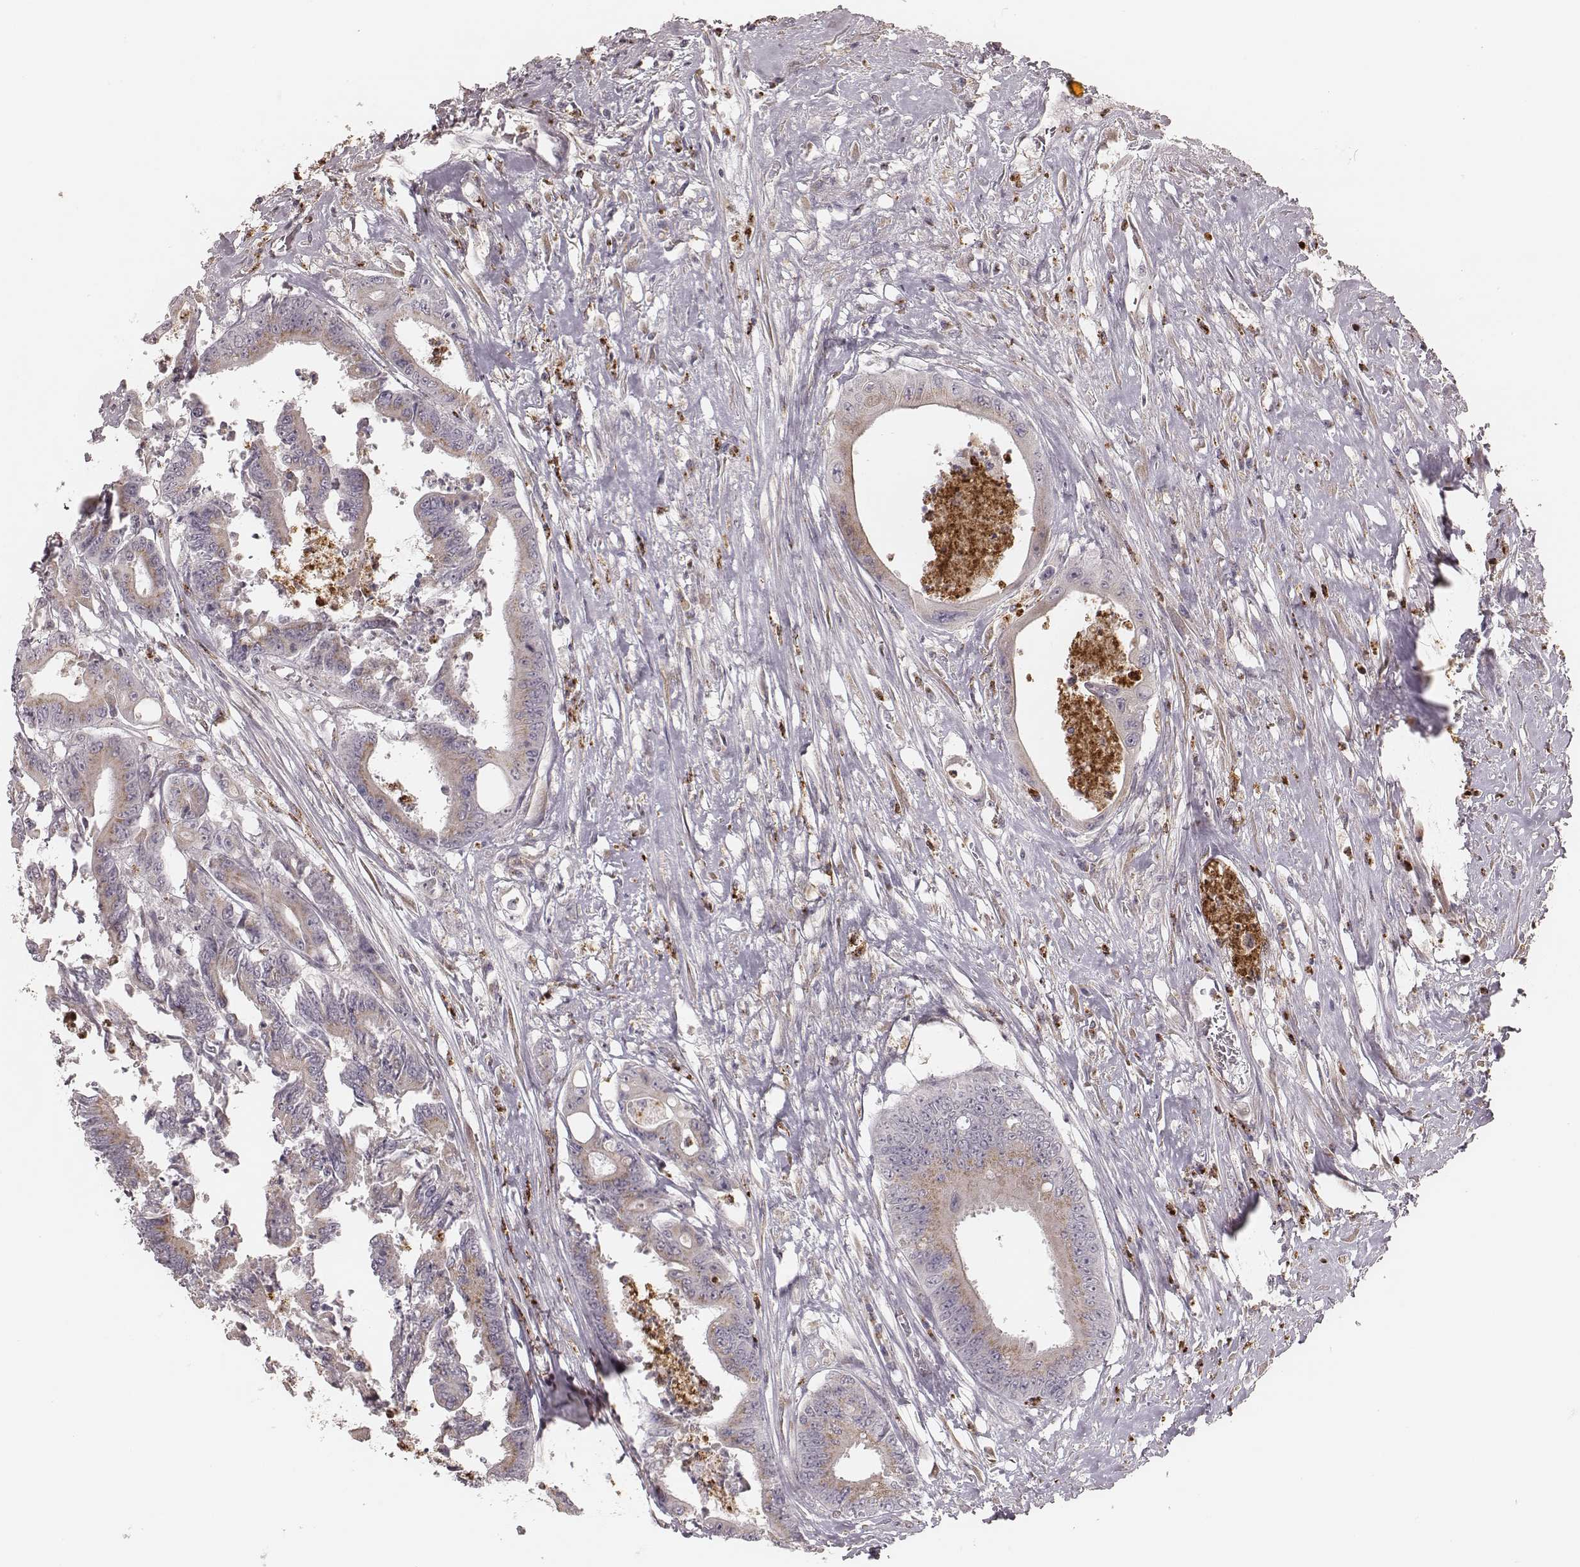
{"staining": {"intensity": "weak", "quantity": ">75%", "location": "cytoplasmic/membranous"}, "tissue": "colorectal cancer", "cell_type": "Tumor cells", "image_type": "cancer", "snomed": [{"axis": "morphology", "description": "Adenocarcinoma, NOS"}, {"axis": "topography", "description": "Rectum"}], "caption": "Adenocarcinoma (colorectal) was stained to show a protein in brown. There is low levels of weak cytoplasmic/membranous positivity in about >75% of tumor cells.", "gene": "ABCA7", "patient": {"sex": "male", "age": 54}}